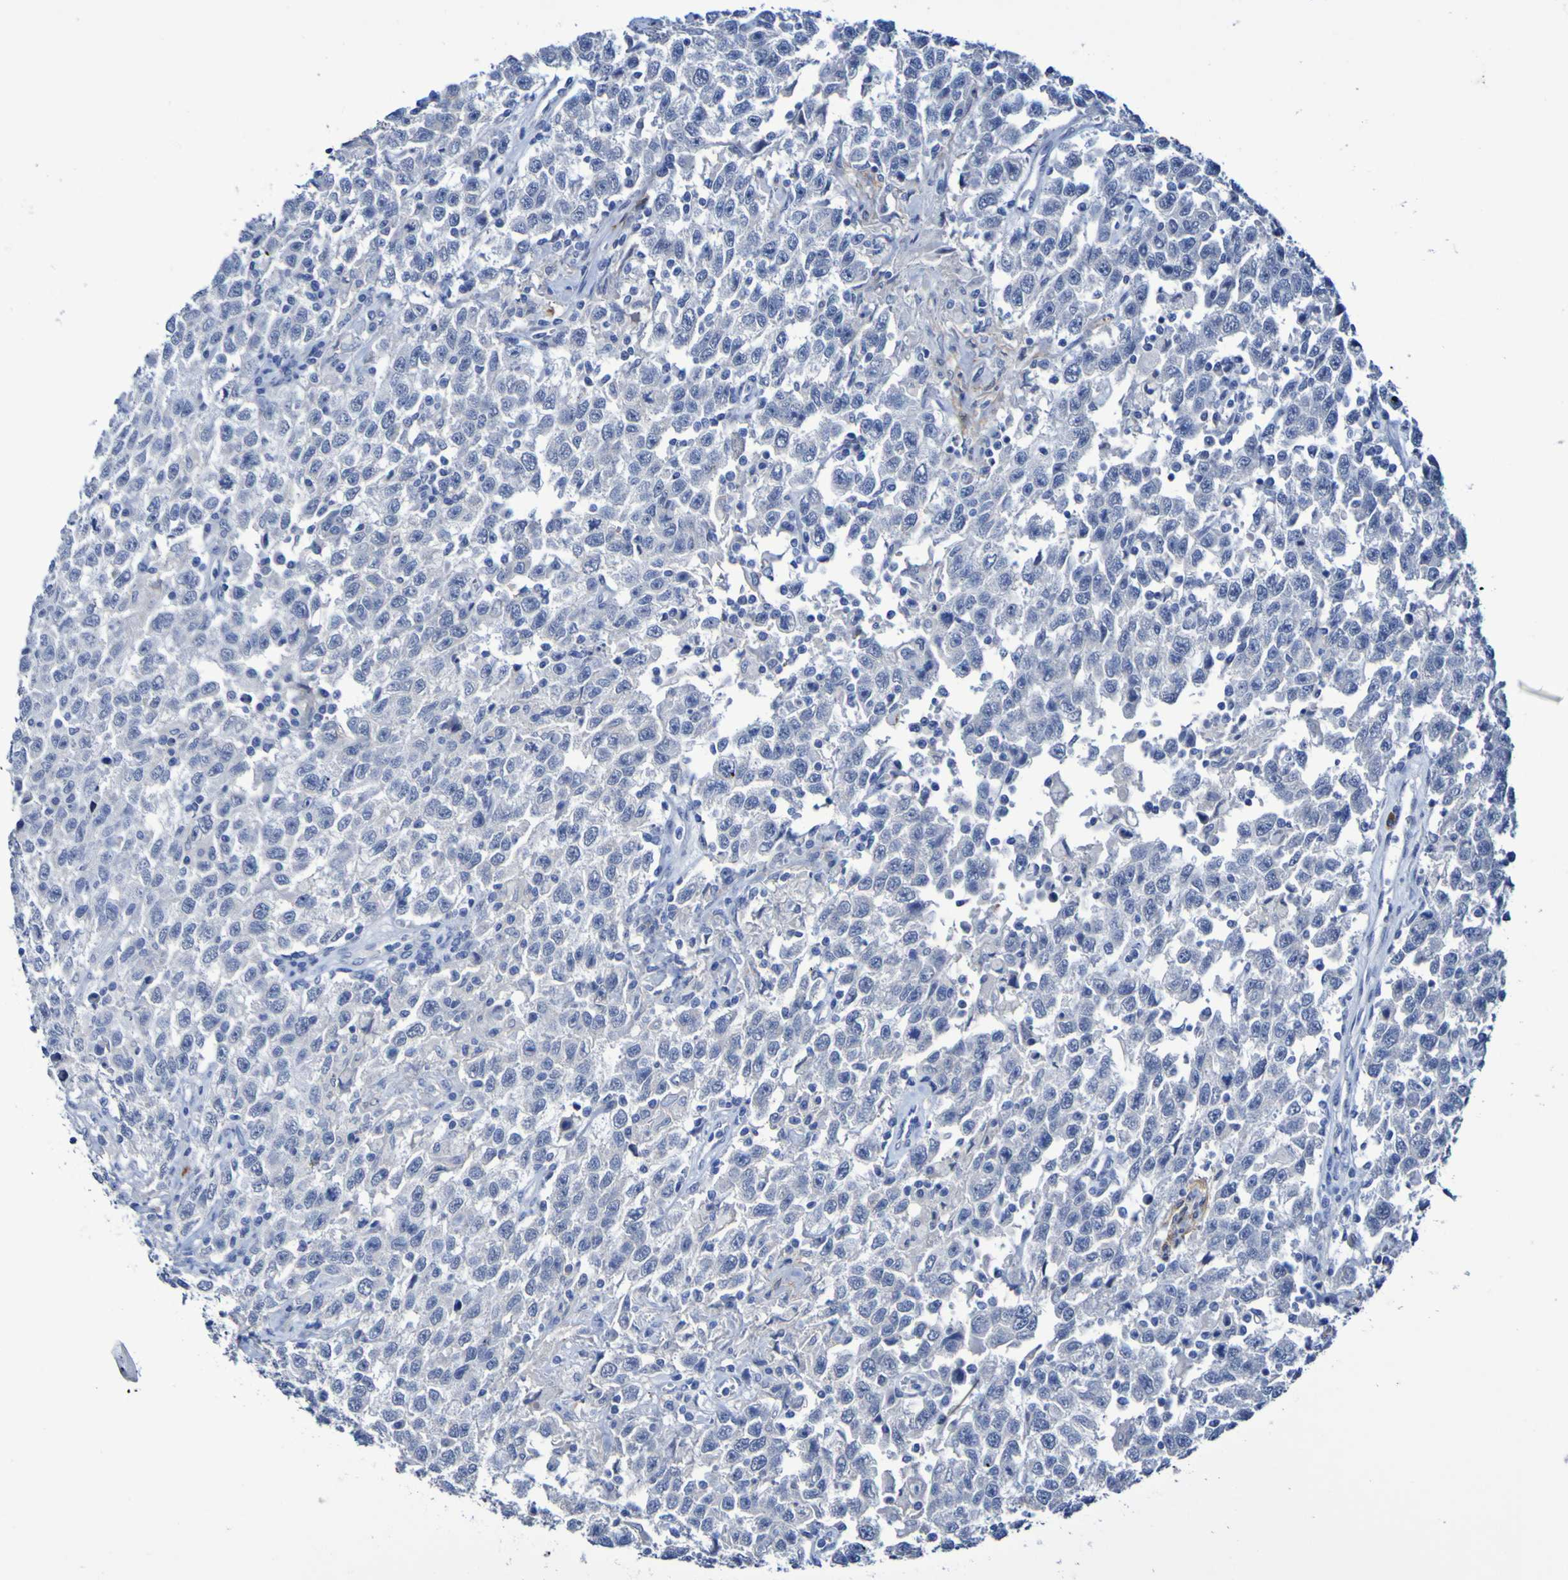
{"staining": {"intensity": "negative", "quantity": "none", "location": "none"}, "tissue": "testis cancer", "cell_type": "Tumor cells", "image_type": "cancer", "snomed": [{"axis": "morphology", "description": "Seminoma, NOS"}, {"axis": "topography", "description": "Testis"}], "caption": "An IHC image of testis seminoma is shown. There is no staining in tumor cells of testis seminoma. Brightfield microscopy of IHC stained with DAB (brown) and hematoxylin (blue), captured at high magnification.", "gene": "SGCB", "patient": {"sex": "male", "age": 41}}